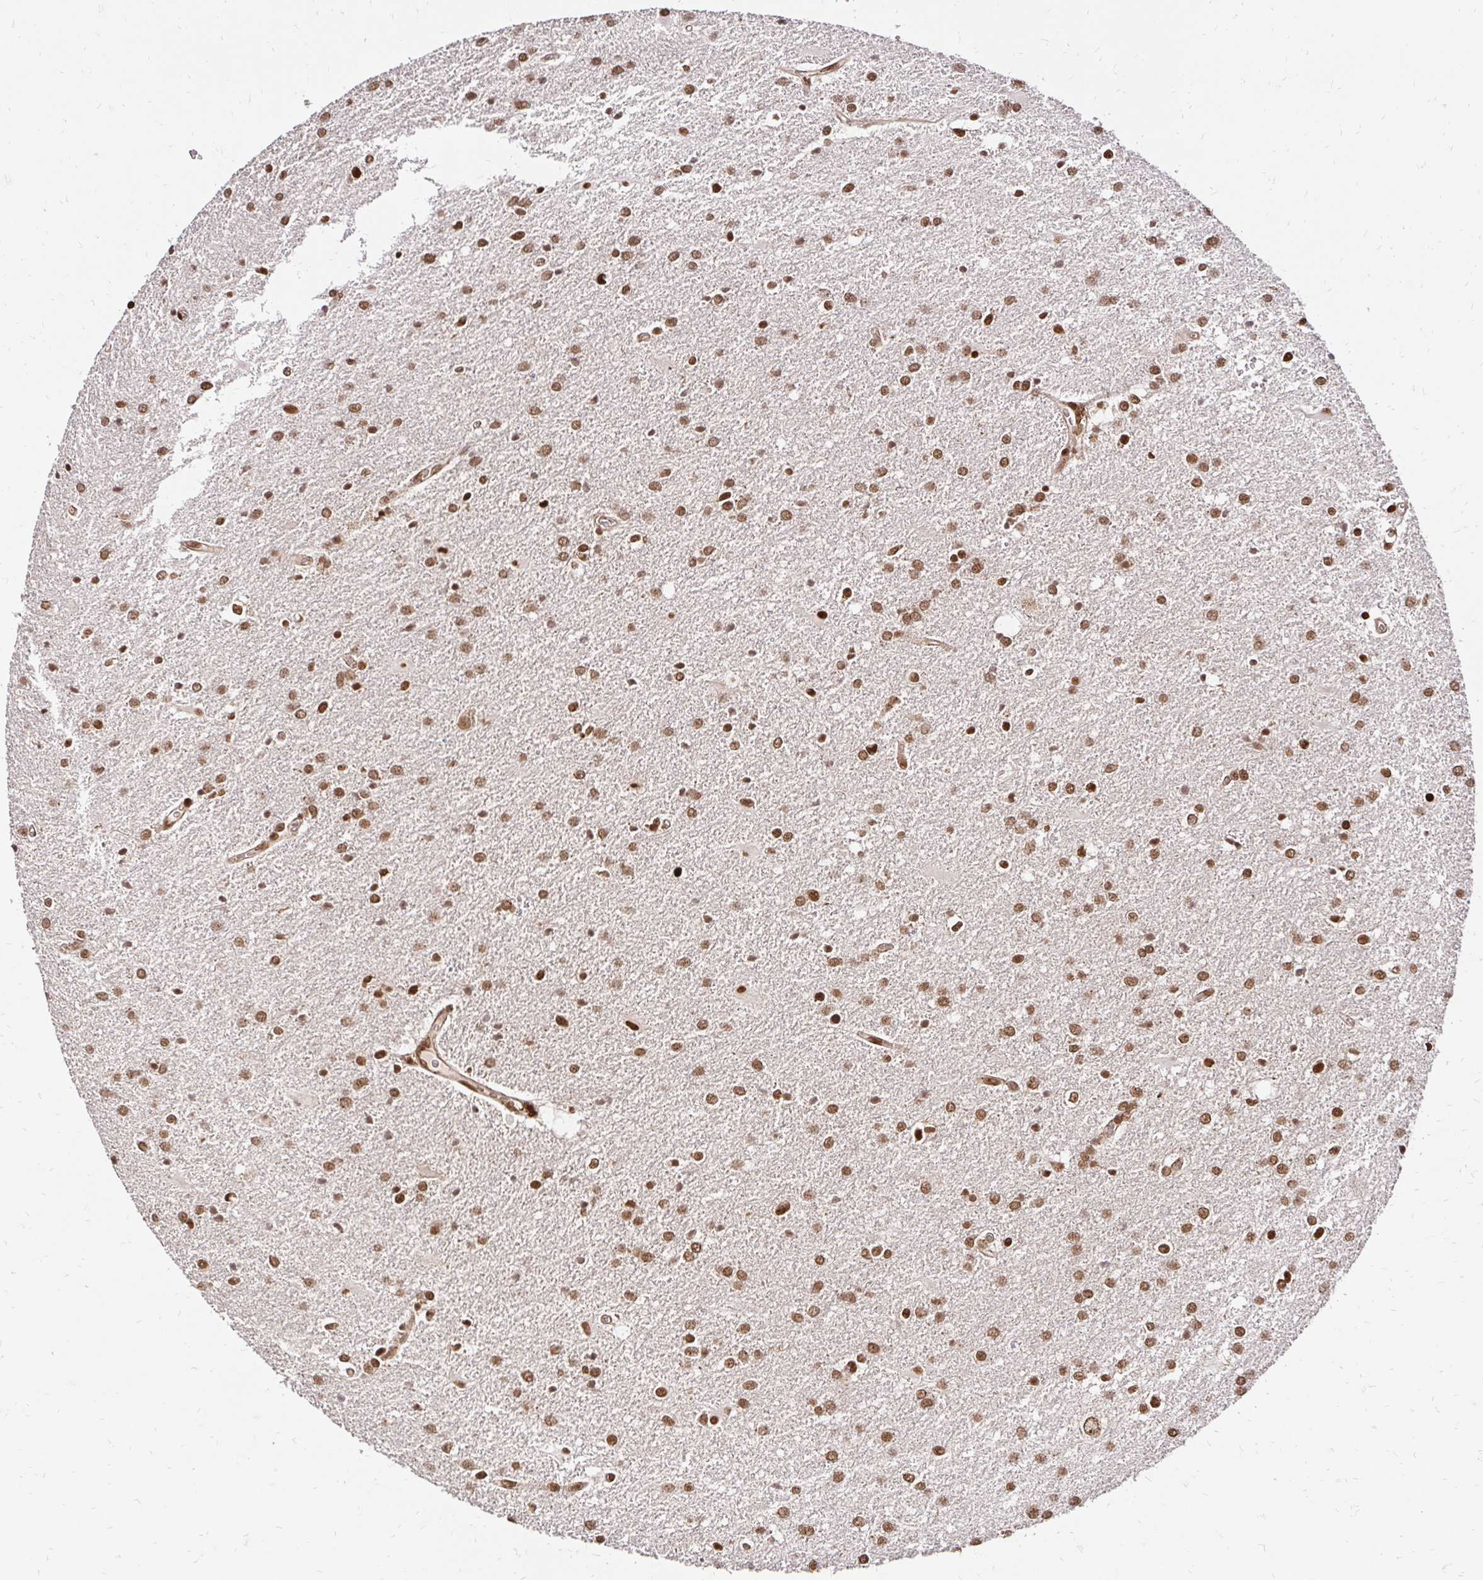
{"staining": {"intensity": "moderate", "quantity": ">75%", "location": "nuclear"}, "tissue": "glioma", "cell_type": "Tumor cells", "image_type": "cancer", "snomed": [{"axis": "morphology", "description": "Glioma, malignant, Low grade"}, {"axis": "topography", "description": "Brain"}], "caption": "Protein staining exhibits moderate nuclear expression in approximately >75% of tumor cells in glioma.", "gene": "GLYR1", "patient": {"sex": "male", "age": 66}}